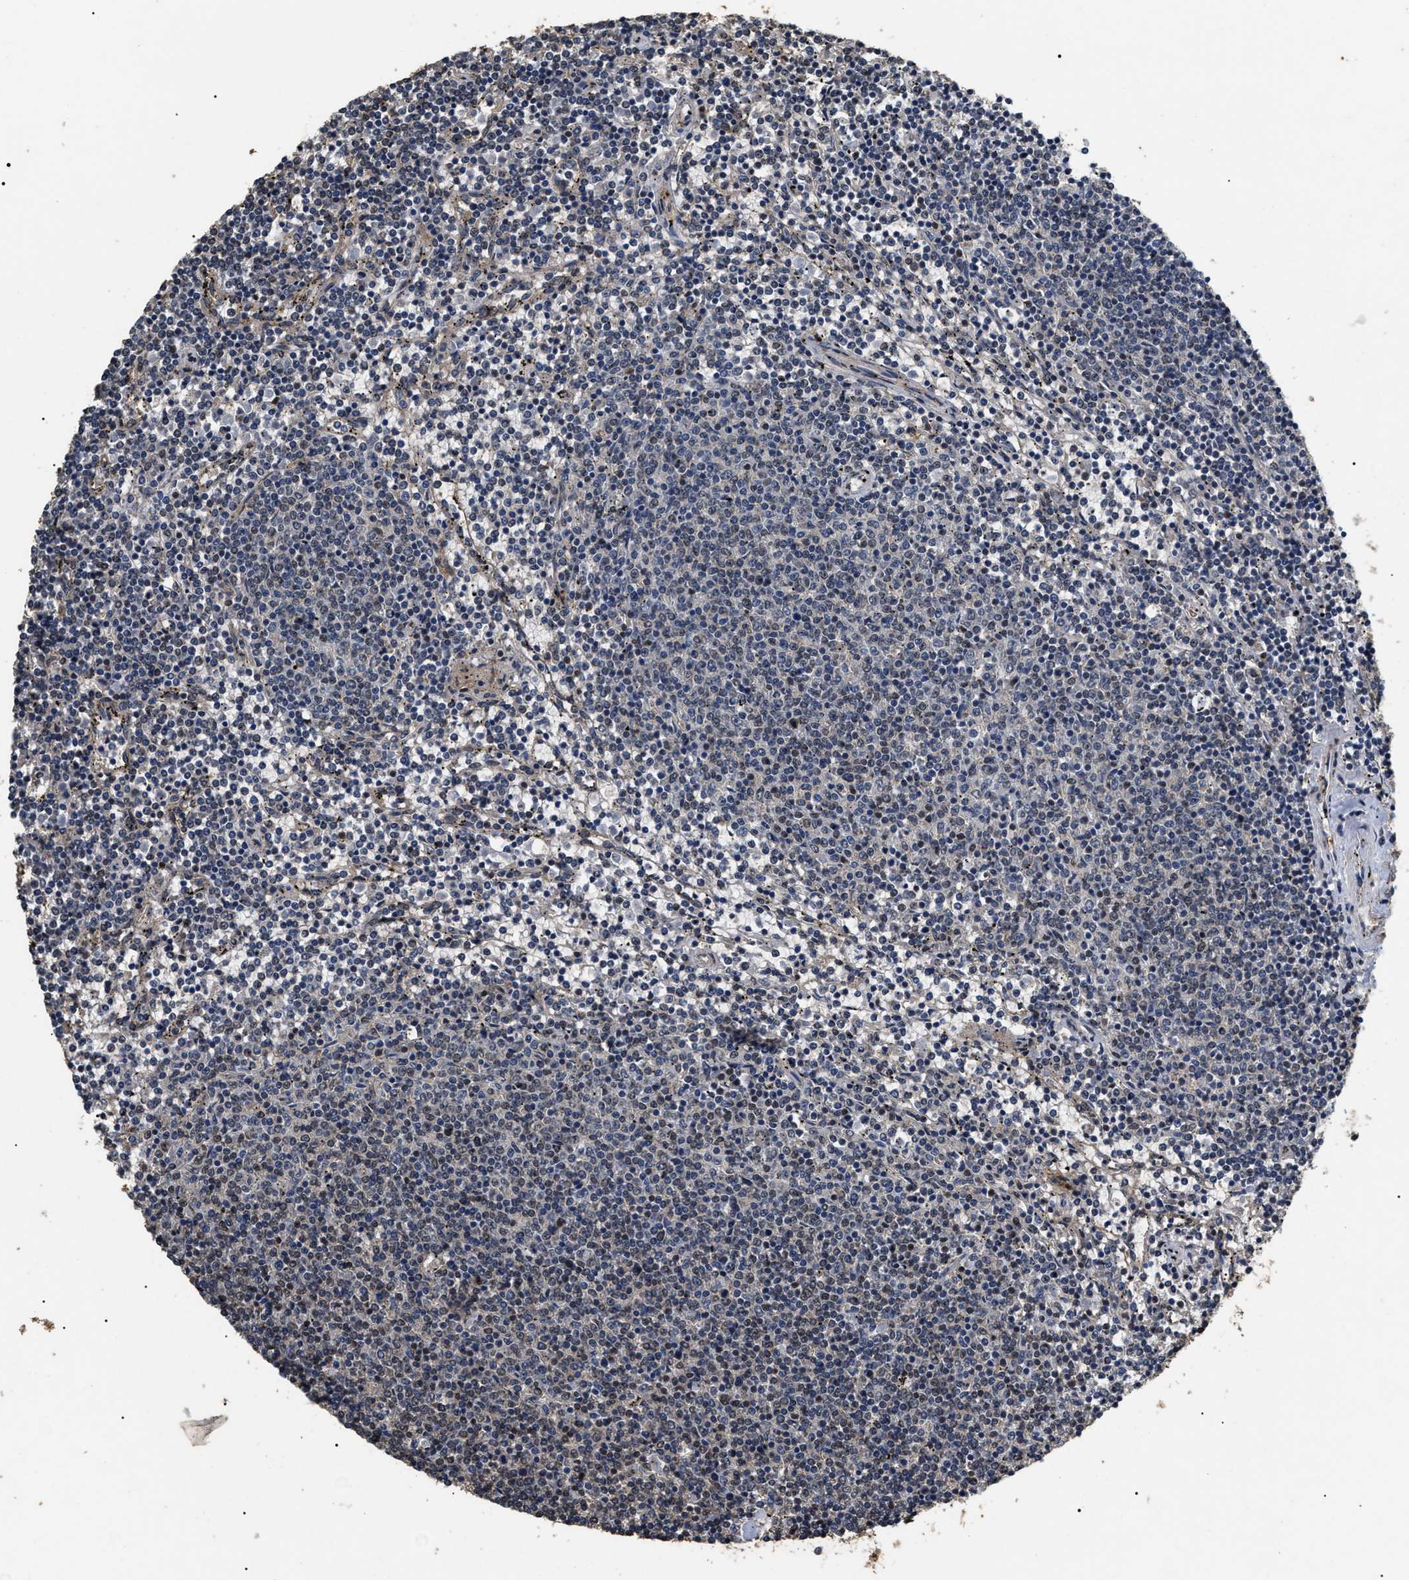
{"staining": {"intensity": "weak", "quantity": "<25%", "location": "nuclear"}, "tissue": "lymphoma", "cell_type": "Tumor cells", "image_type": "cancer", "snomed": [{"axis": "morphology", "description": "Malignant lymphoma, non-Hodgkin's type, Low grade"}, {"axis": "topography", "description": "Spleen"}], "caption": "The image demonstrates no significant positivity in tumor cells of lymphoma.", "gene": "ANP32E", "patient": {"sex": "female", "age": 50}}